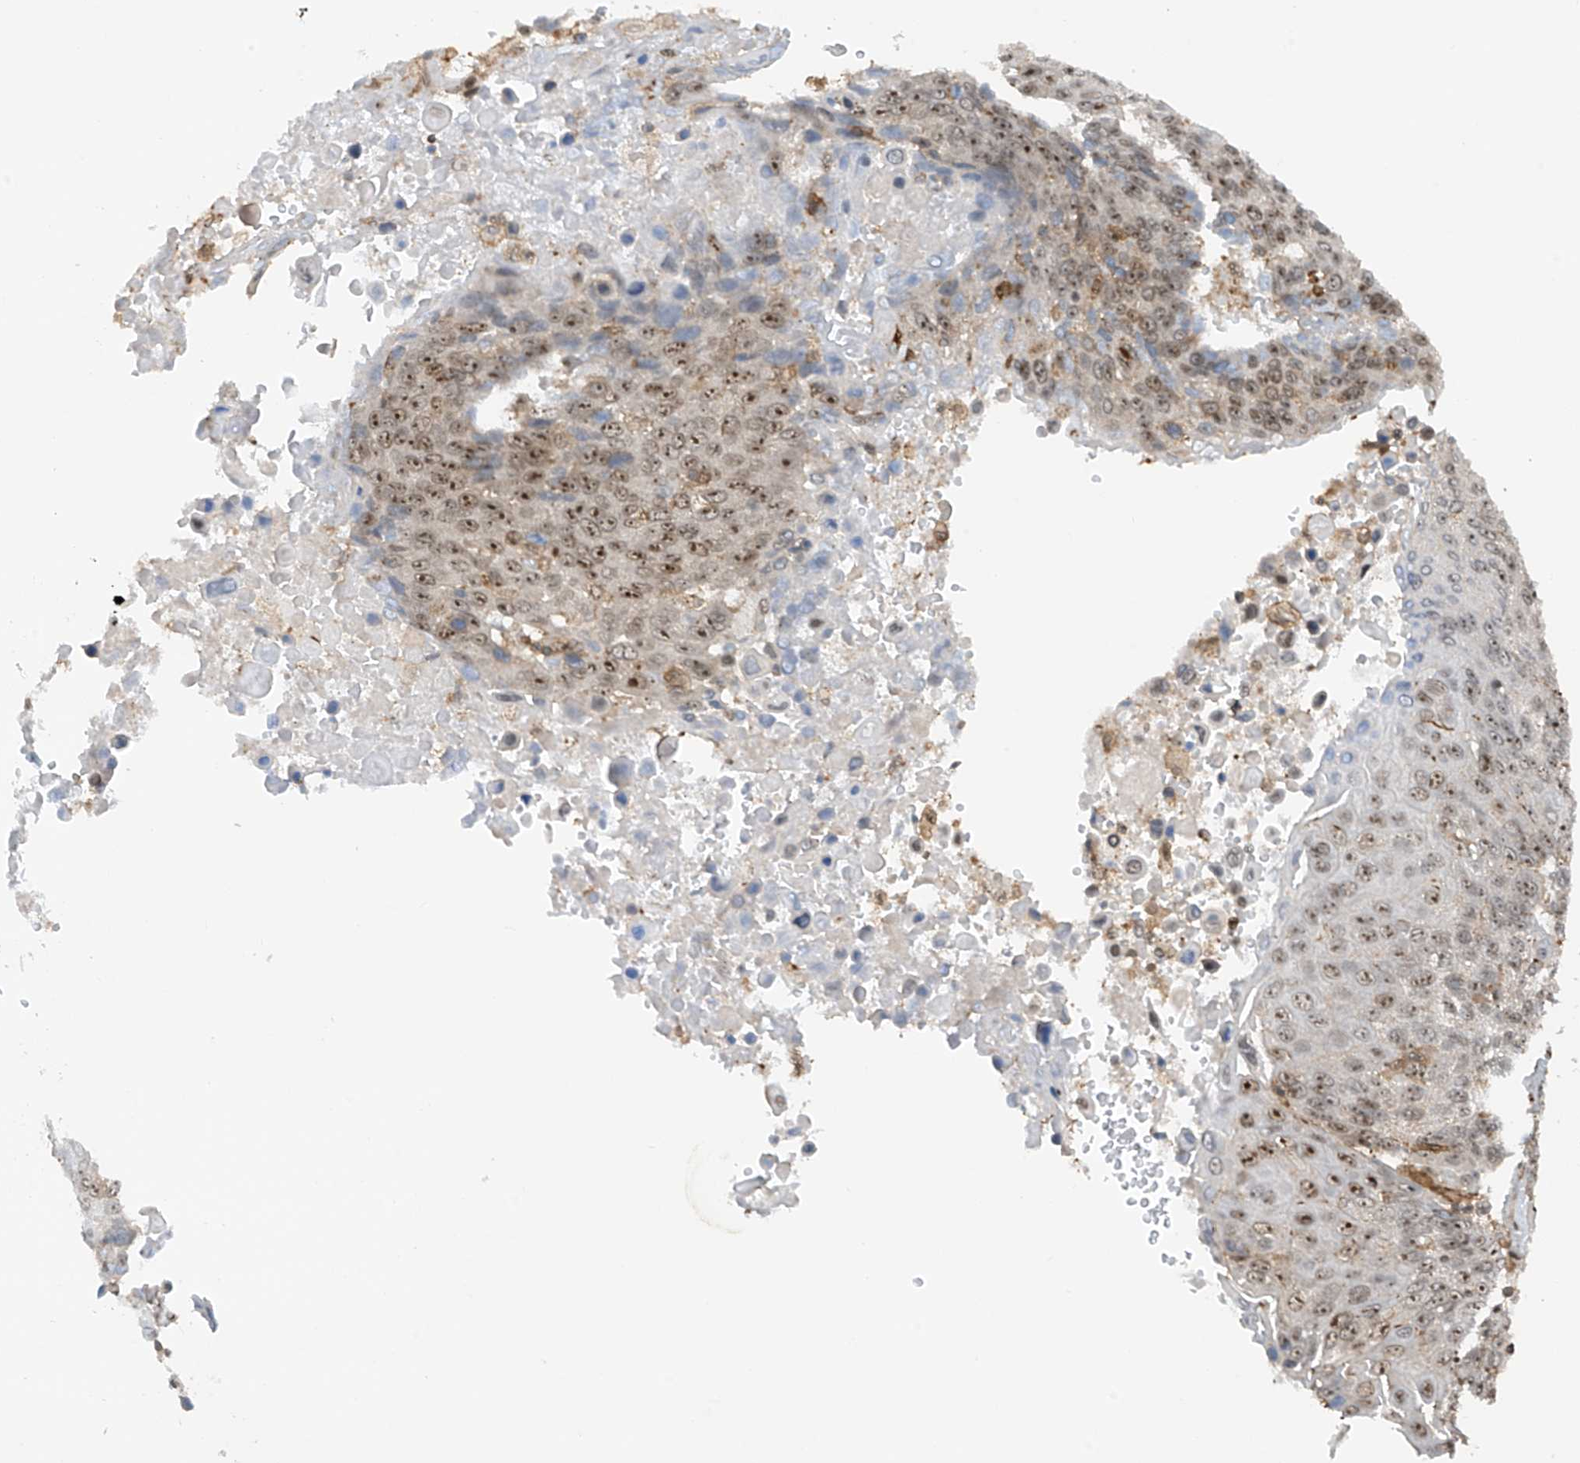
{"staining": {"intensity": "moderate", "quantity": ">75%", "location": "nuclear"}, "tissue": "lung cancer", "cell_type": "Tumor cells", "image_type": "cancer", "snomed": [{"axis": "morphology", "description": "Squamous cell carcinoma, NOS"}, {"axis": "topography", "description": "Lung"}], "caption": "A medium amount of moderate nuclear staining is present in about >75% of tumor cells in lung cancer tissue.", "gene": "REPIN1", "patient": {"sex": "male", "age": 66}}